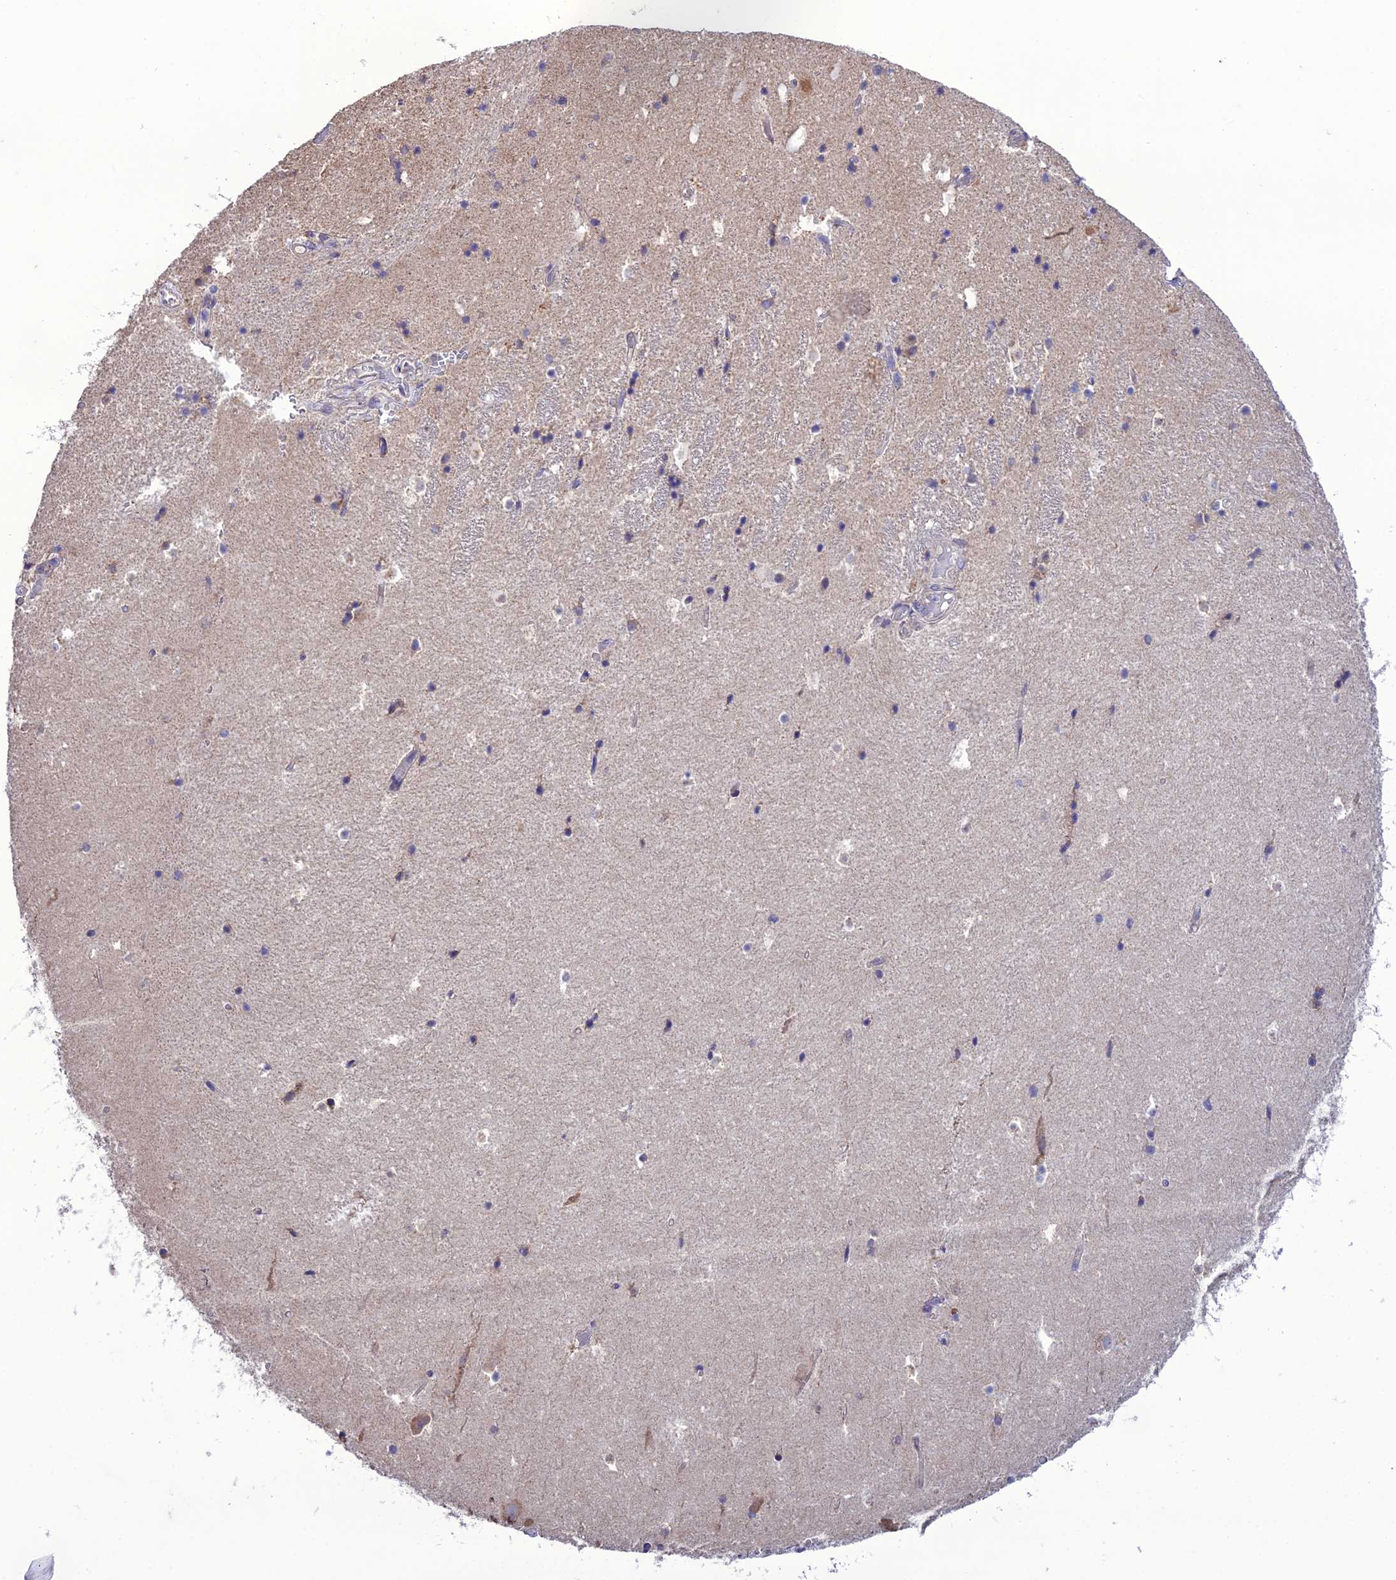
{"staining": {"intensity": "negative", "quantity": "none", "location": "none"}, "tissue": "hippocampus", "cell_type": "Glial cells", "image_type": "normal", "snomed": [{"axis": "morphology", "description": "Normal tissue, NOS"}, {"axis": "topography", "description": "Hippocampus"}], "caption": "Immunohistochemistry (IHC) image of normal hippocampus stained for a protein (brown), which demonstrates no staining in glial cells. The staining was performed using DAB (3,3'-diaminobenzidine) to visualize the protein expression in brown, while the nuclei were stained in blue with hematoxylin (Magnification: 20x).", "gene": "HOGA1", "patient": {"sex": "female", "age": 52}}